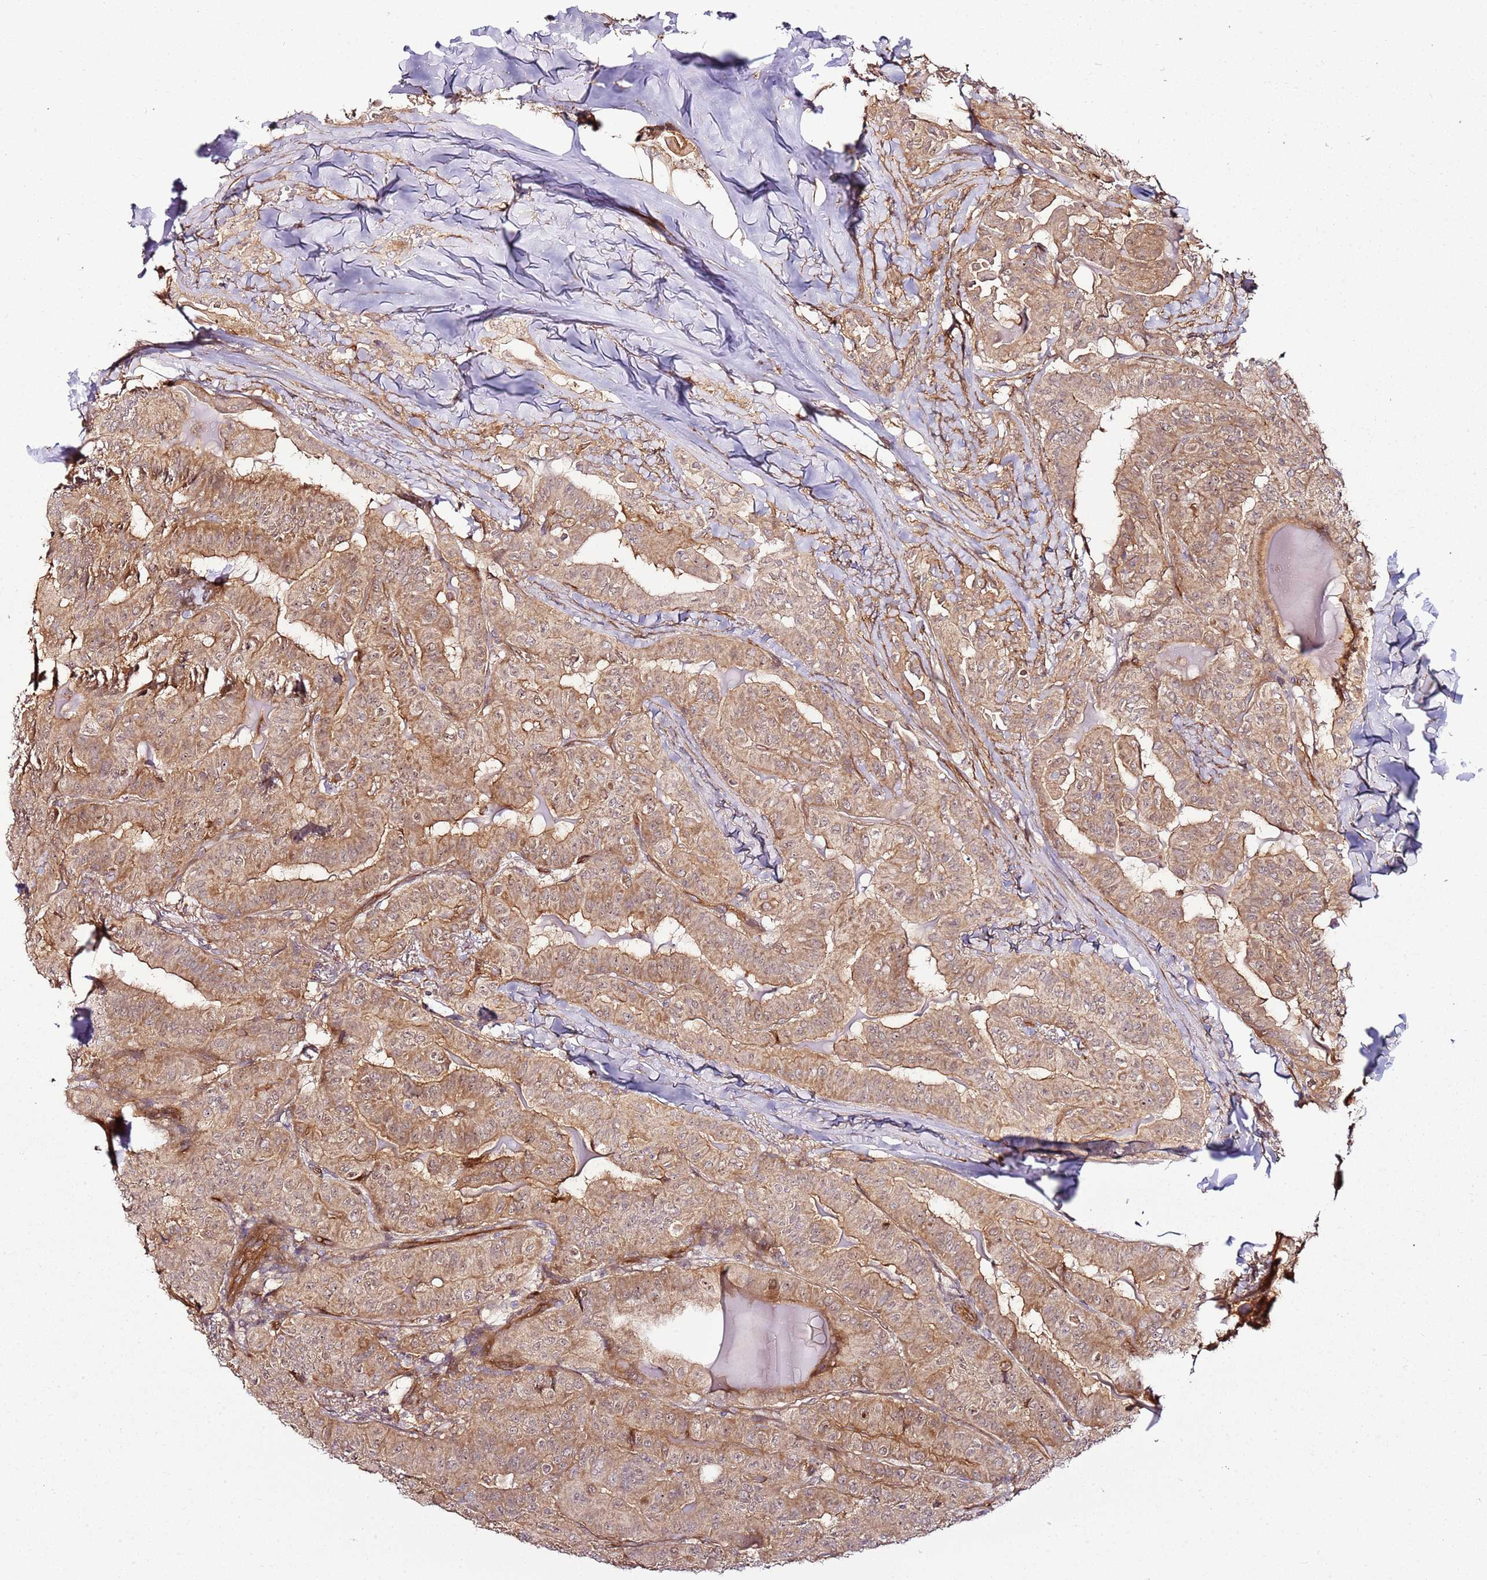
{"staining": {"intensity": "moderate", "quantity": ">75%", "location": "cytoplasmic/membranous"}, "tissue": "thyroid cancer", "cell_type": "Tumor cells", "image_type": "cancer", "snomed": [{"axis": "morphology", "description": "Papillary adenocarcinoma, NOS"}, {"axis": "topography", "description": "Thyroid gland"}], "caption": "Immunohistochemistry micrograph of neoplastic tissue: human thyroid cancer stained using immunohistochemistry (IHC) exhibits medium levels of moderate protein expression localized specifically in the cytoplasmic/membranous of tumor cells, appearing as a cytoplasmic/membranous brown color.", "gene": "CCNYL1", "patient": {"sex": "female", "age": 68}}